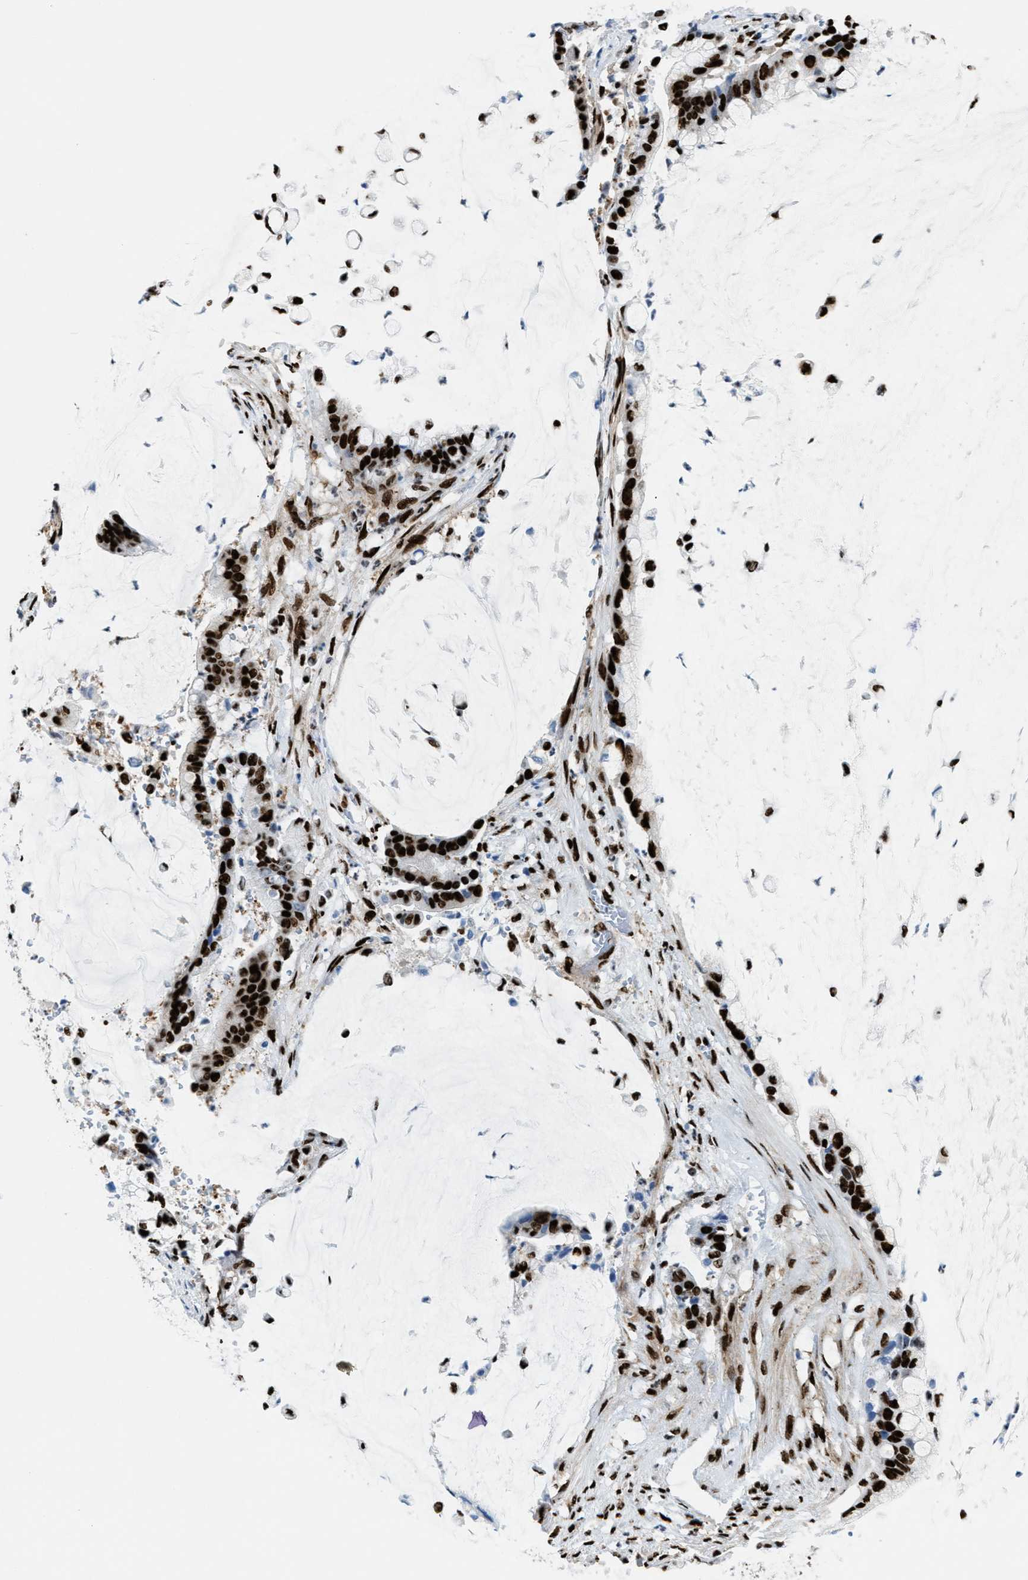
{"staining": {"intensity": "strong", "quantity": ">75%", "location": "nuclear"}, "tissue": "pancreatic cancer", "cell_type": "Tumor cells", "image_type": "cancer", "snomed": [{"axis": "morphology", "description": "Adenocarcinoma, NOS"}, {"axis": "topography", "description": "Pancreas"}], "caption": "This is a micrograph of immunohistochemistry staining of adenocarcinoma (pancreatic), which shows strong expression in the nuclear of tumor cells.", "gene": "NONO", "patient": {"sex": "male", "age": 41}}